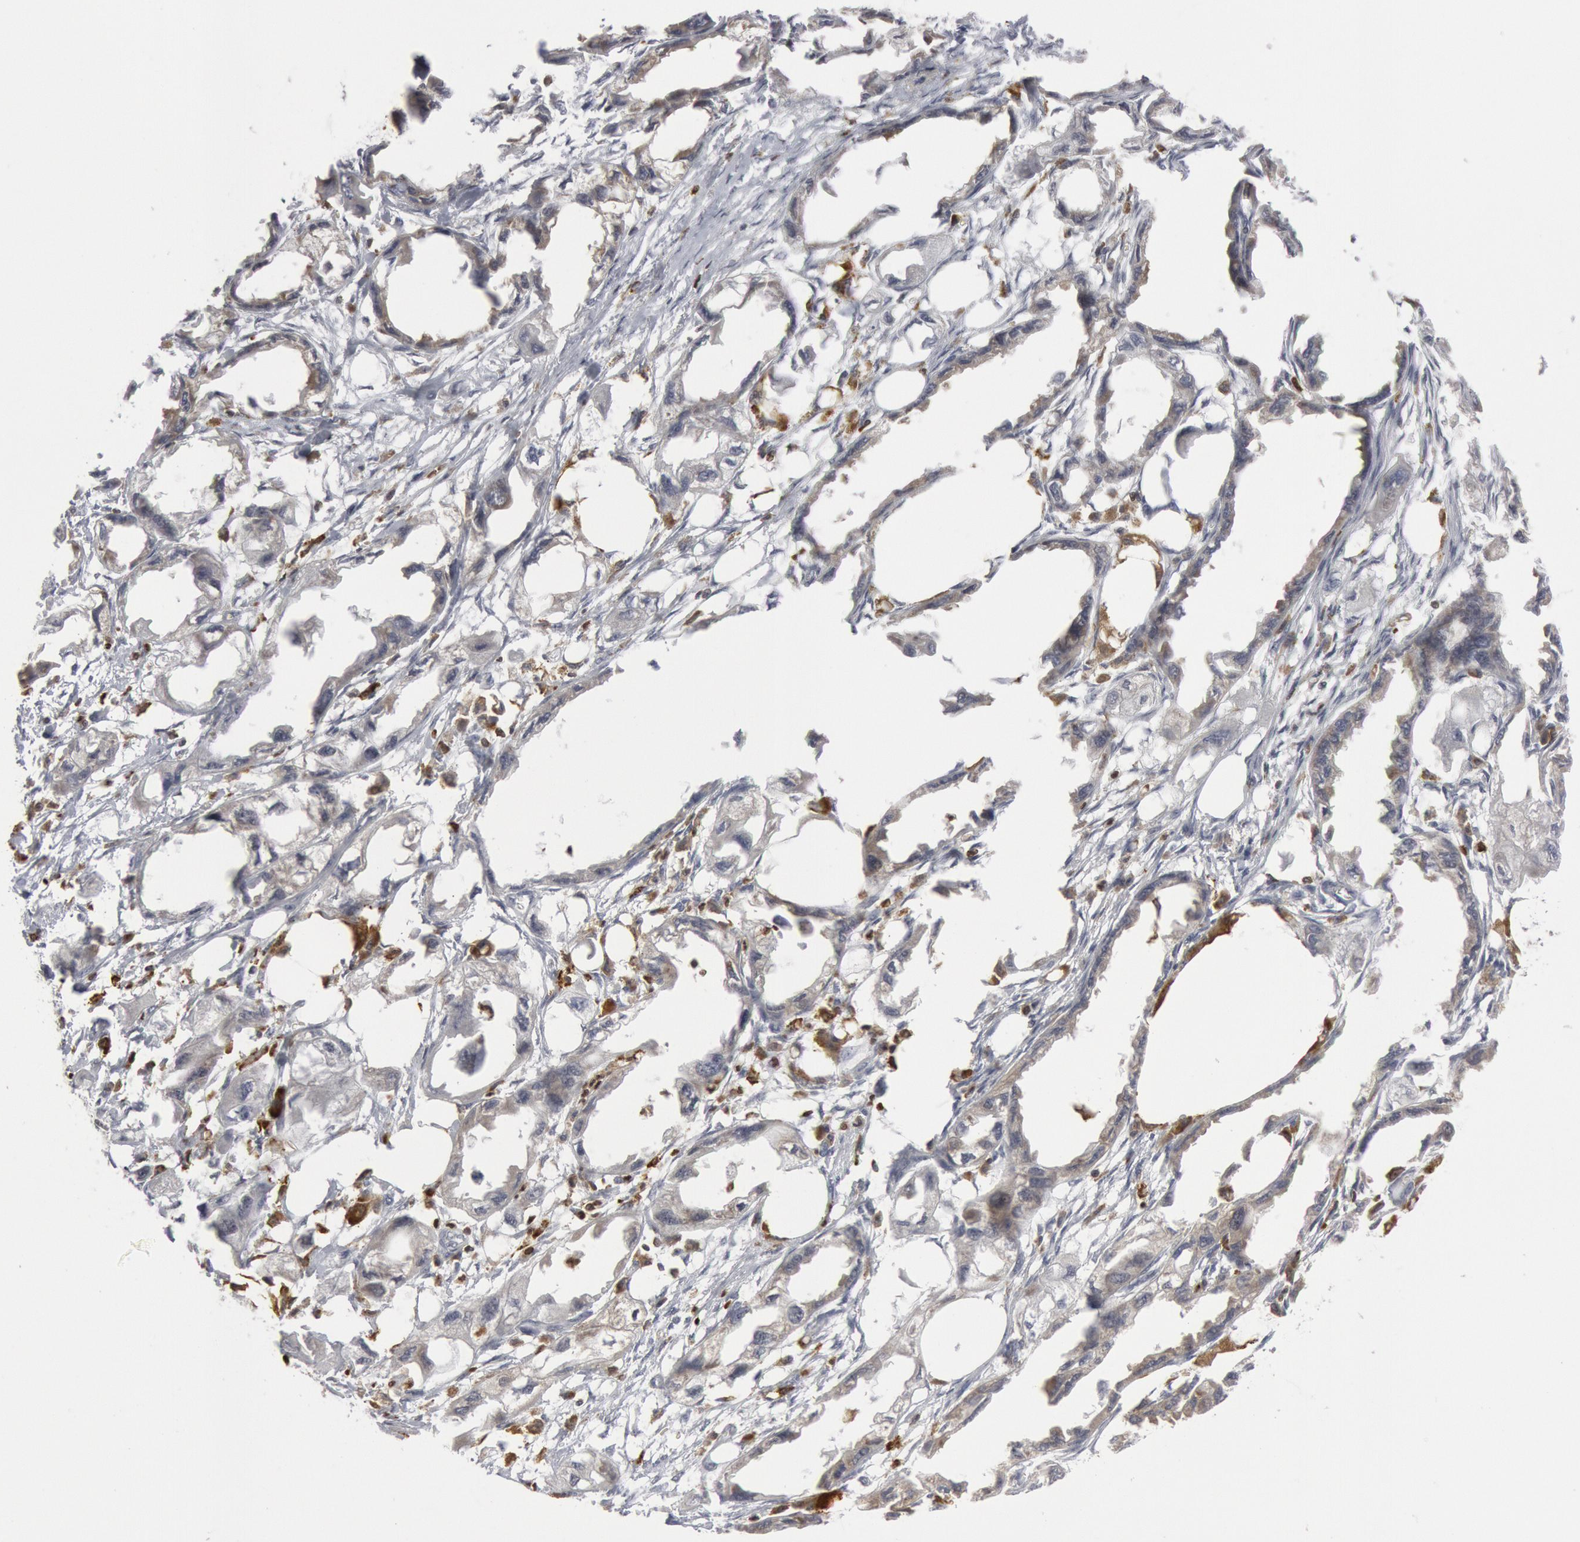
{"staining": {"intensity": "weak", "quantity": "25%-75%", "location": "cytoplasmic/membranous"}, "tissue": "endometrial cancer", "cell_type": "Tumor cells", "image_type": "cancer", "snomed": [{"axis": "morphology", "description": "Adenocarcinoma, NOS"}, {"axis": "topography", "description": "Endometrium"}], "caption": "A brown stain highlights weak cytoplasmic/membranous positivity of a protein in endometrial cancer (adenocarcinoma) tumor cells.", "gene": "PTPN6", "patient": {"sex": "female", "age": 67}}